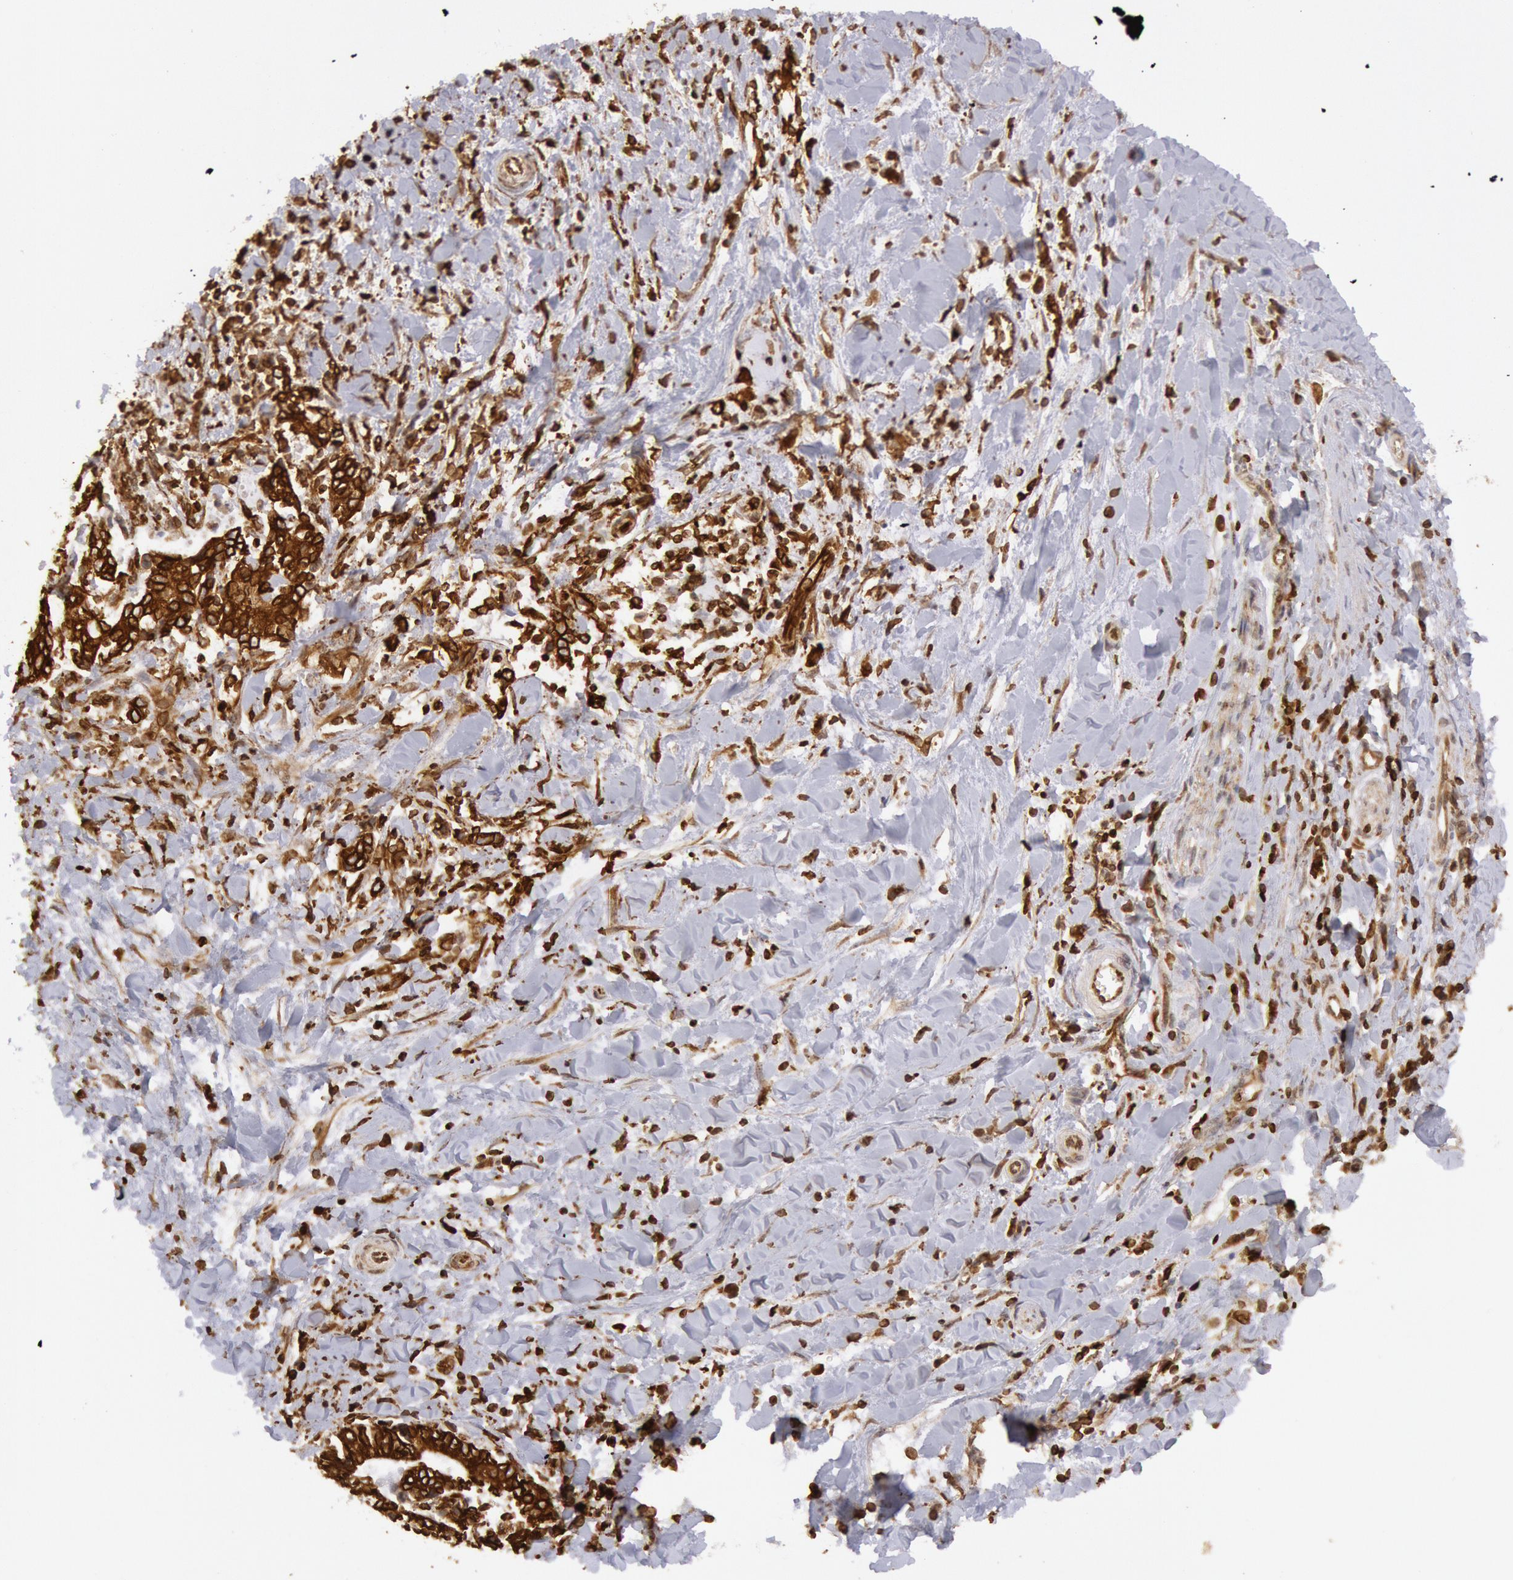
{"staining": {"intensity": "strong", "quantity": ">75%", "location": "cytoplasmic/membranous"}, "tissue": "liver cancer", "cell_type": "Tumor cells", "image_type": "cancer", "snomed": [{"axis": "morphology", "description": "Cholangiocarcinoma"}, {"axis": "topography", "description": "Liver"}], "caption": "Liver cancer (cholangiocarcinoma) stained with DAB immunohistochemistry demonstrates high levels of strong cytoplasmic/membranous positivity in about >75% of tumor cells.", "gene": "TAP2", "patient": {"sex": "male", "age": 57}}